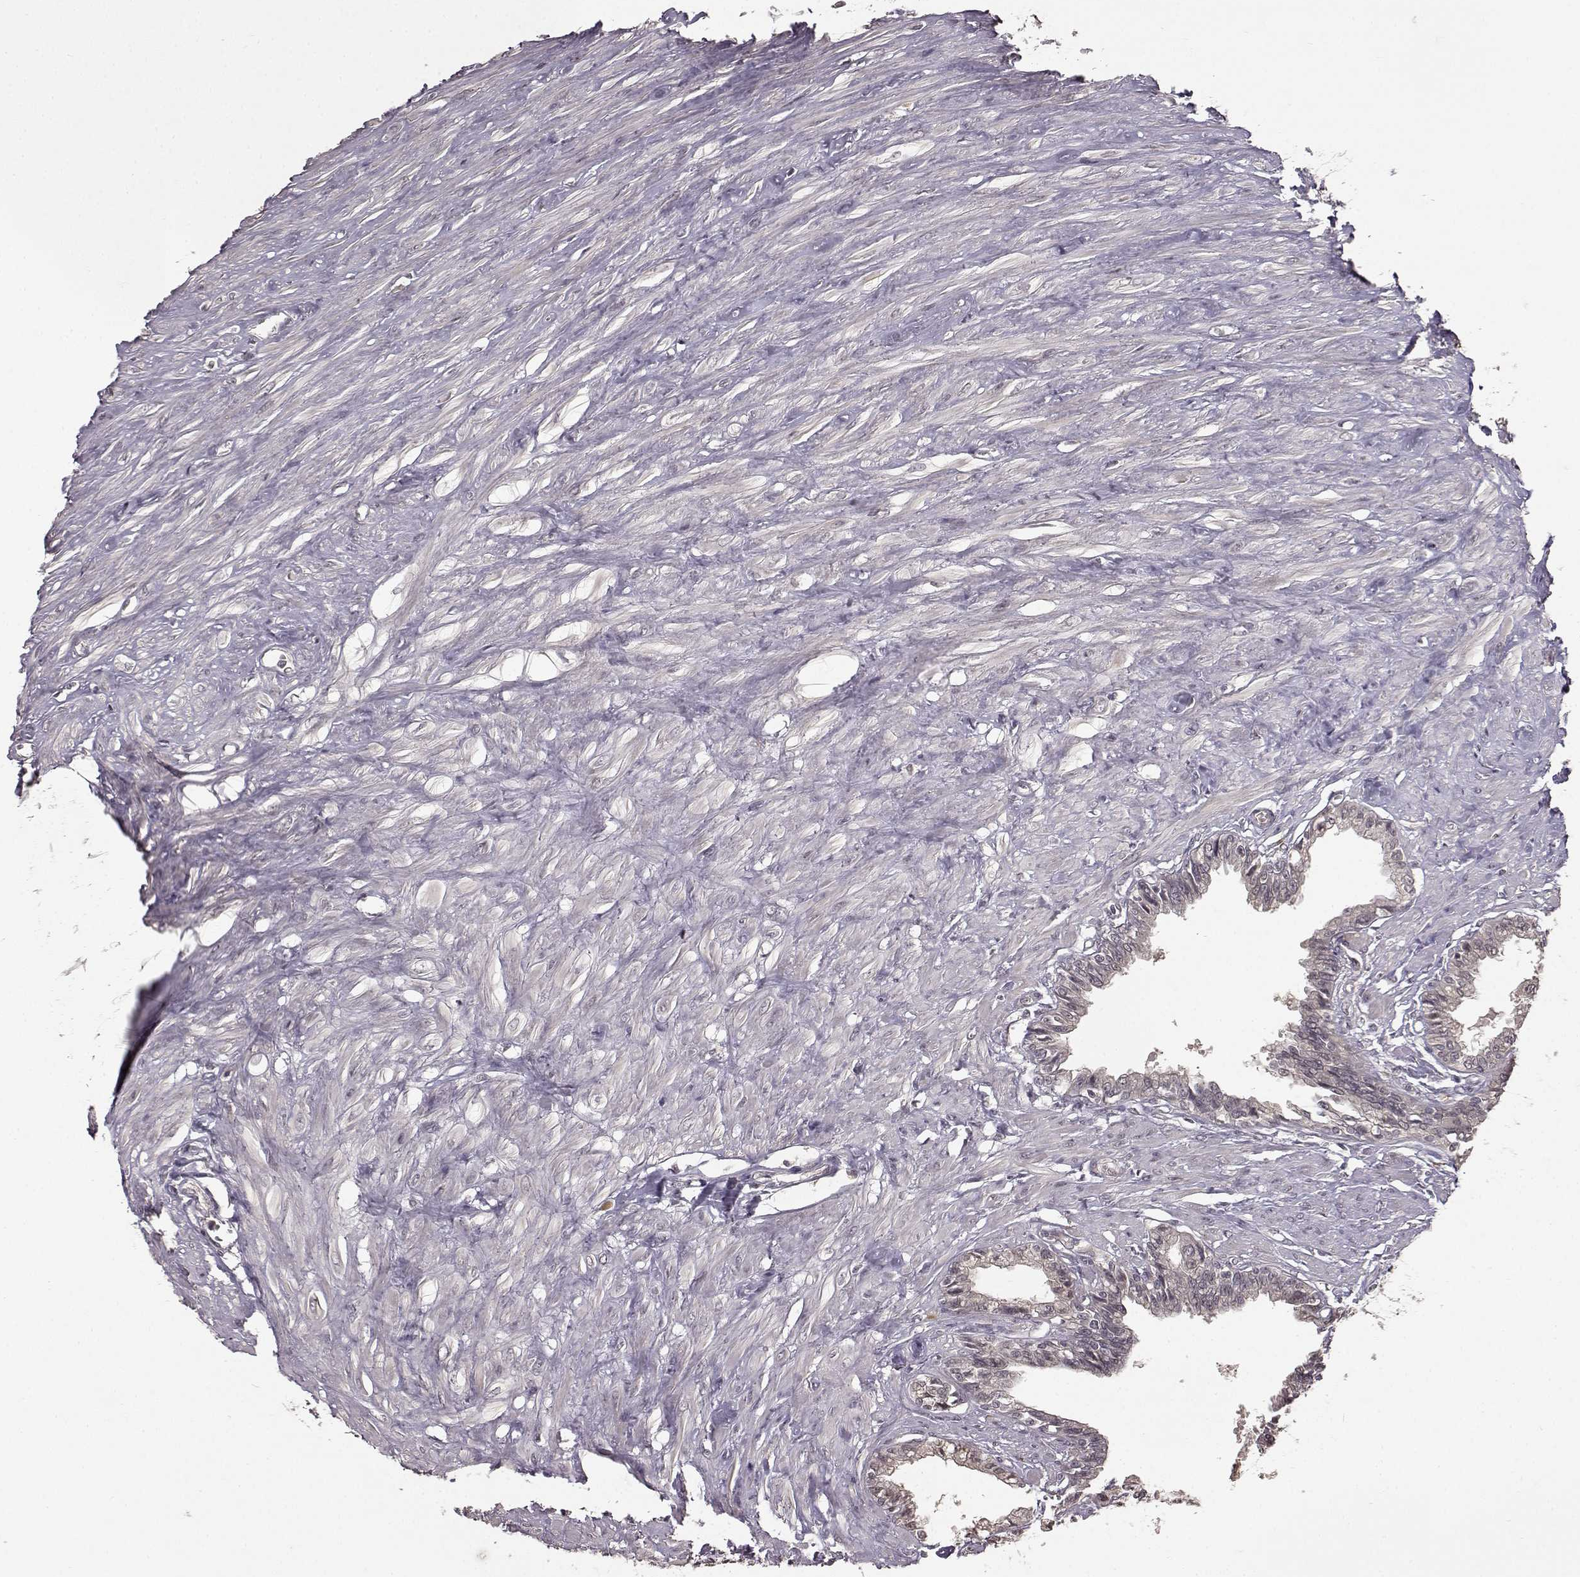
{"staining": {"intensity": "negative", "quantity": "none", "location": "none"}, "tissue": "seminal vesicle", "cell_type": "Glandular cells", "image_type": "normal", "snomed": [{"axis": "morphology", "description": "Normal tissue, NOS"}, {"axis": "morphology", "description": "Urothelial carcinoma, NOS"}, {"axis": "topography", "description": "Urinary bladder"}, {"axis": "topography", "description": "Seminal veicle"}], "caption": "A high-resolution image shows IHC staining of normal seminal vesicle, which shows no significant positivity in glandular cells. (DAB IHC visualized using brightfield microscopy, high magnification).", "gene": "NTRK2", "patient": {"sex": "male", "age": 76}}